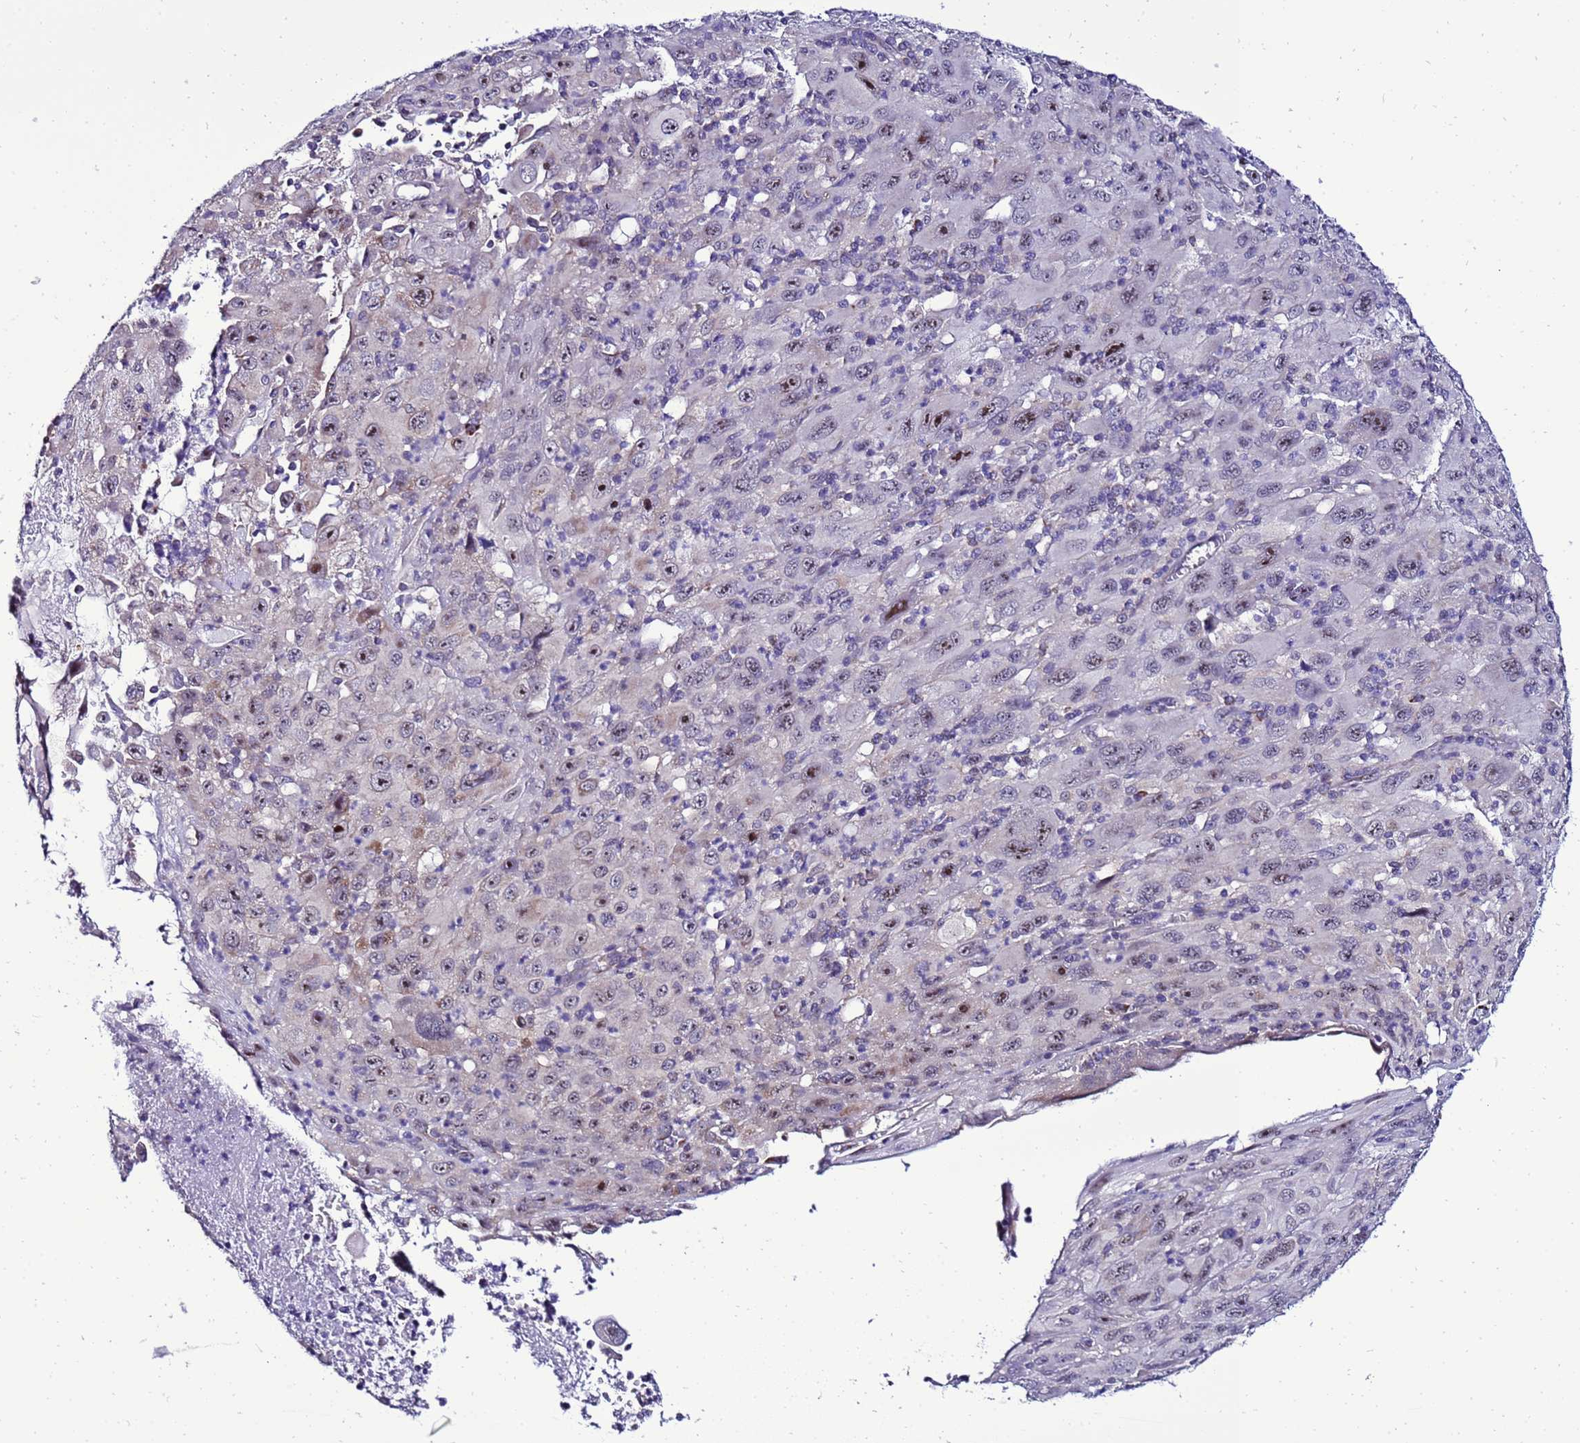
{"staining": {"intensity": "weak", "quantity": "25%-75%", "location": "nuclear"}, "tissue": "melanoma", "cell_type": "Tumor cells", "image_type": "cancer", "snomed": [{"axis": "morphology", "description": "Malignant melanoma, Metastatic site"}, {"axis": "topography", "description": "Skin"}], "caption": "This is an image of IHC staining of malignant melanoma (metastatic site), which shows weak positivity in the nuclear of tumor cells.", "gene": "DPH6", "patient": {"sex": "female", "age": 56}}